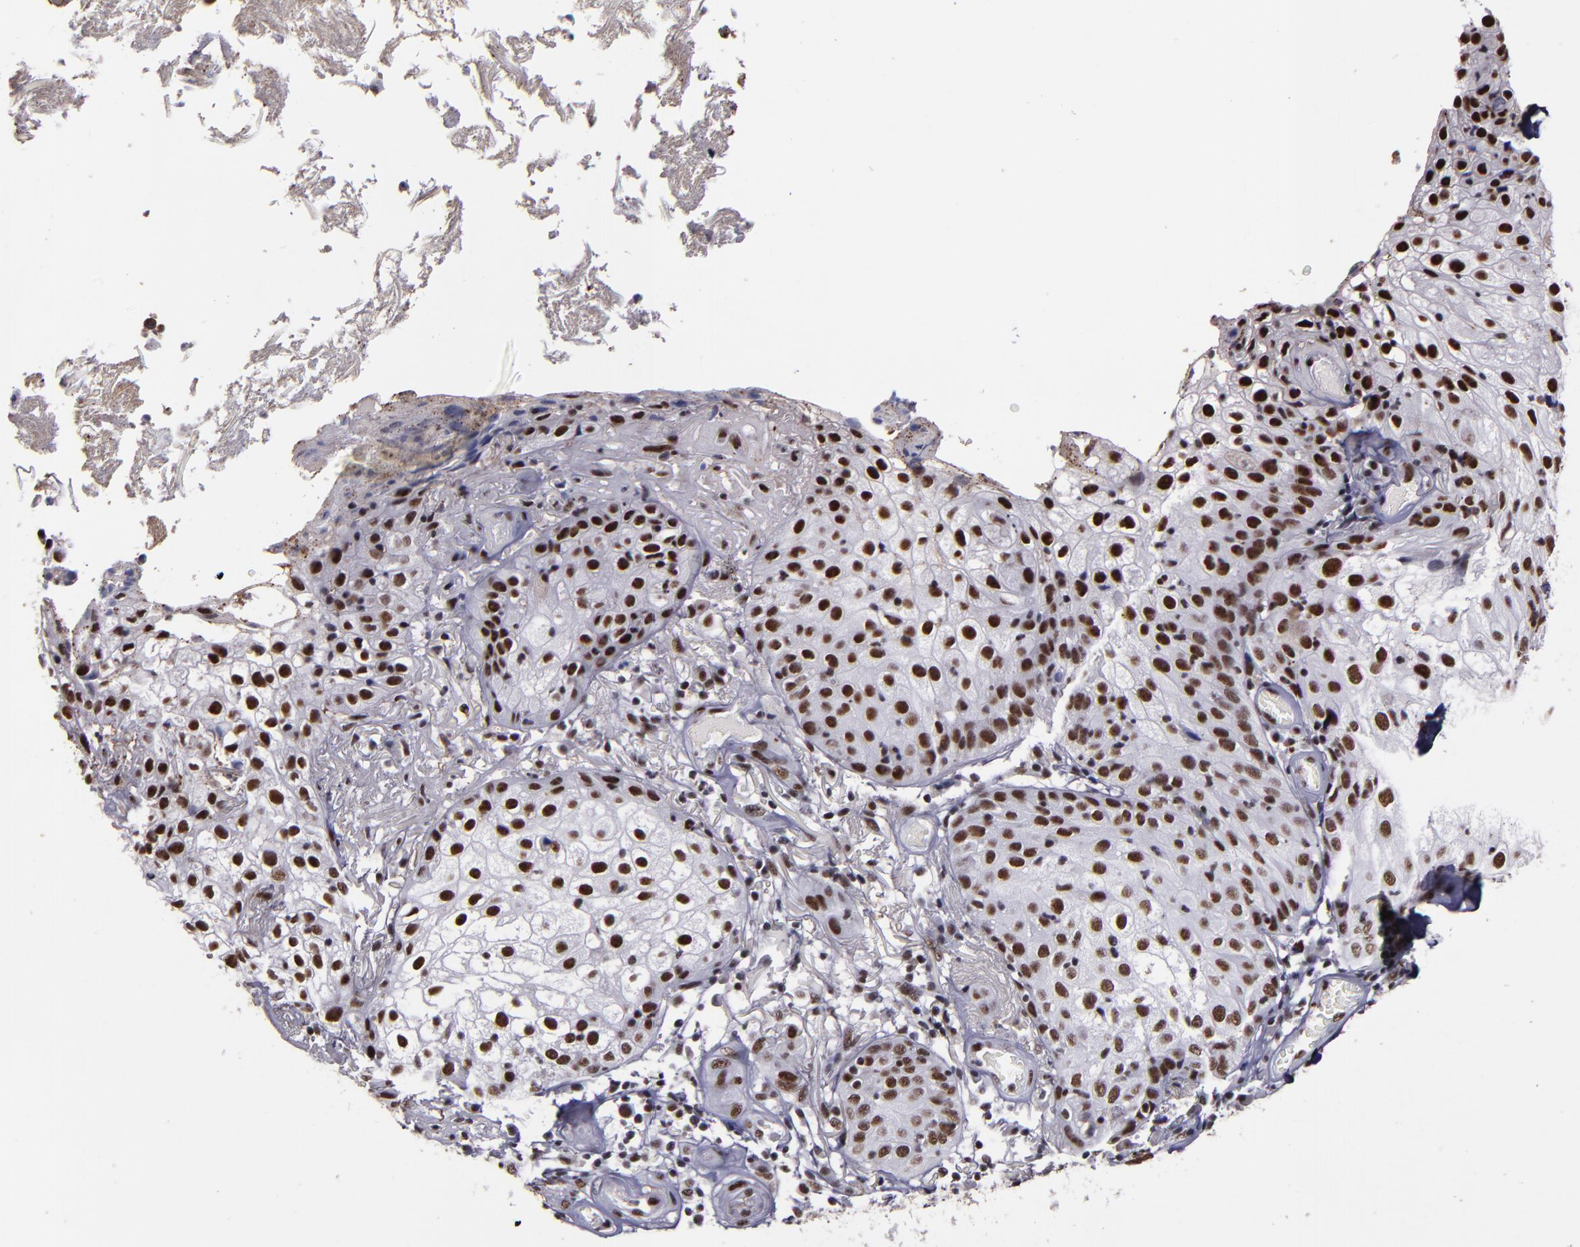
{"staining": {"intensity": "moderate", "quantity": ">75%", "location": "nuclear"}, "tissue": "skin cancer", "cell_type": "Tumor cells", "image_type": "cancer", "snomed": [{"axis": "morphology", "description": "Squamous cell carcinoma, NOS"}, {"axis": "topography", "description": "Skin"}], "caption": "An image of human skin cancer stained for a protein exhibits moderate nuclear brown staining in tumor cells.", "gene": "PPP4R3A", "patient": {"sex": "male", "age": 65}}